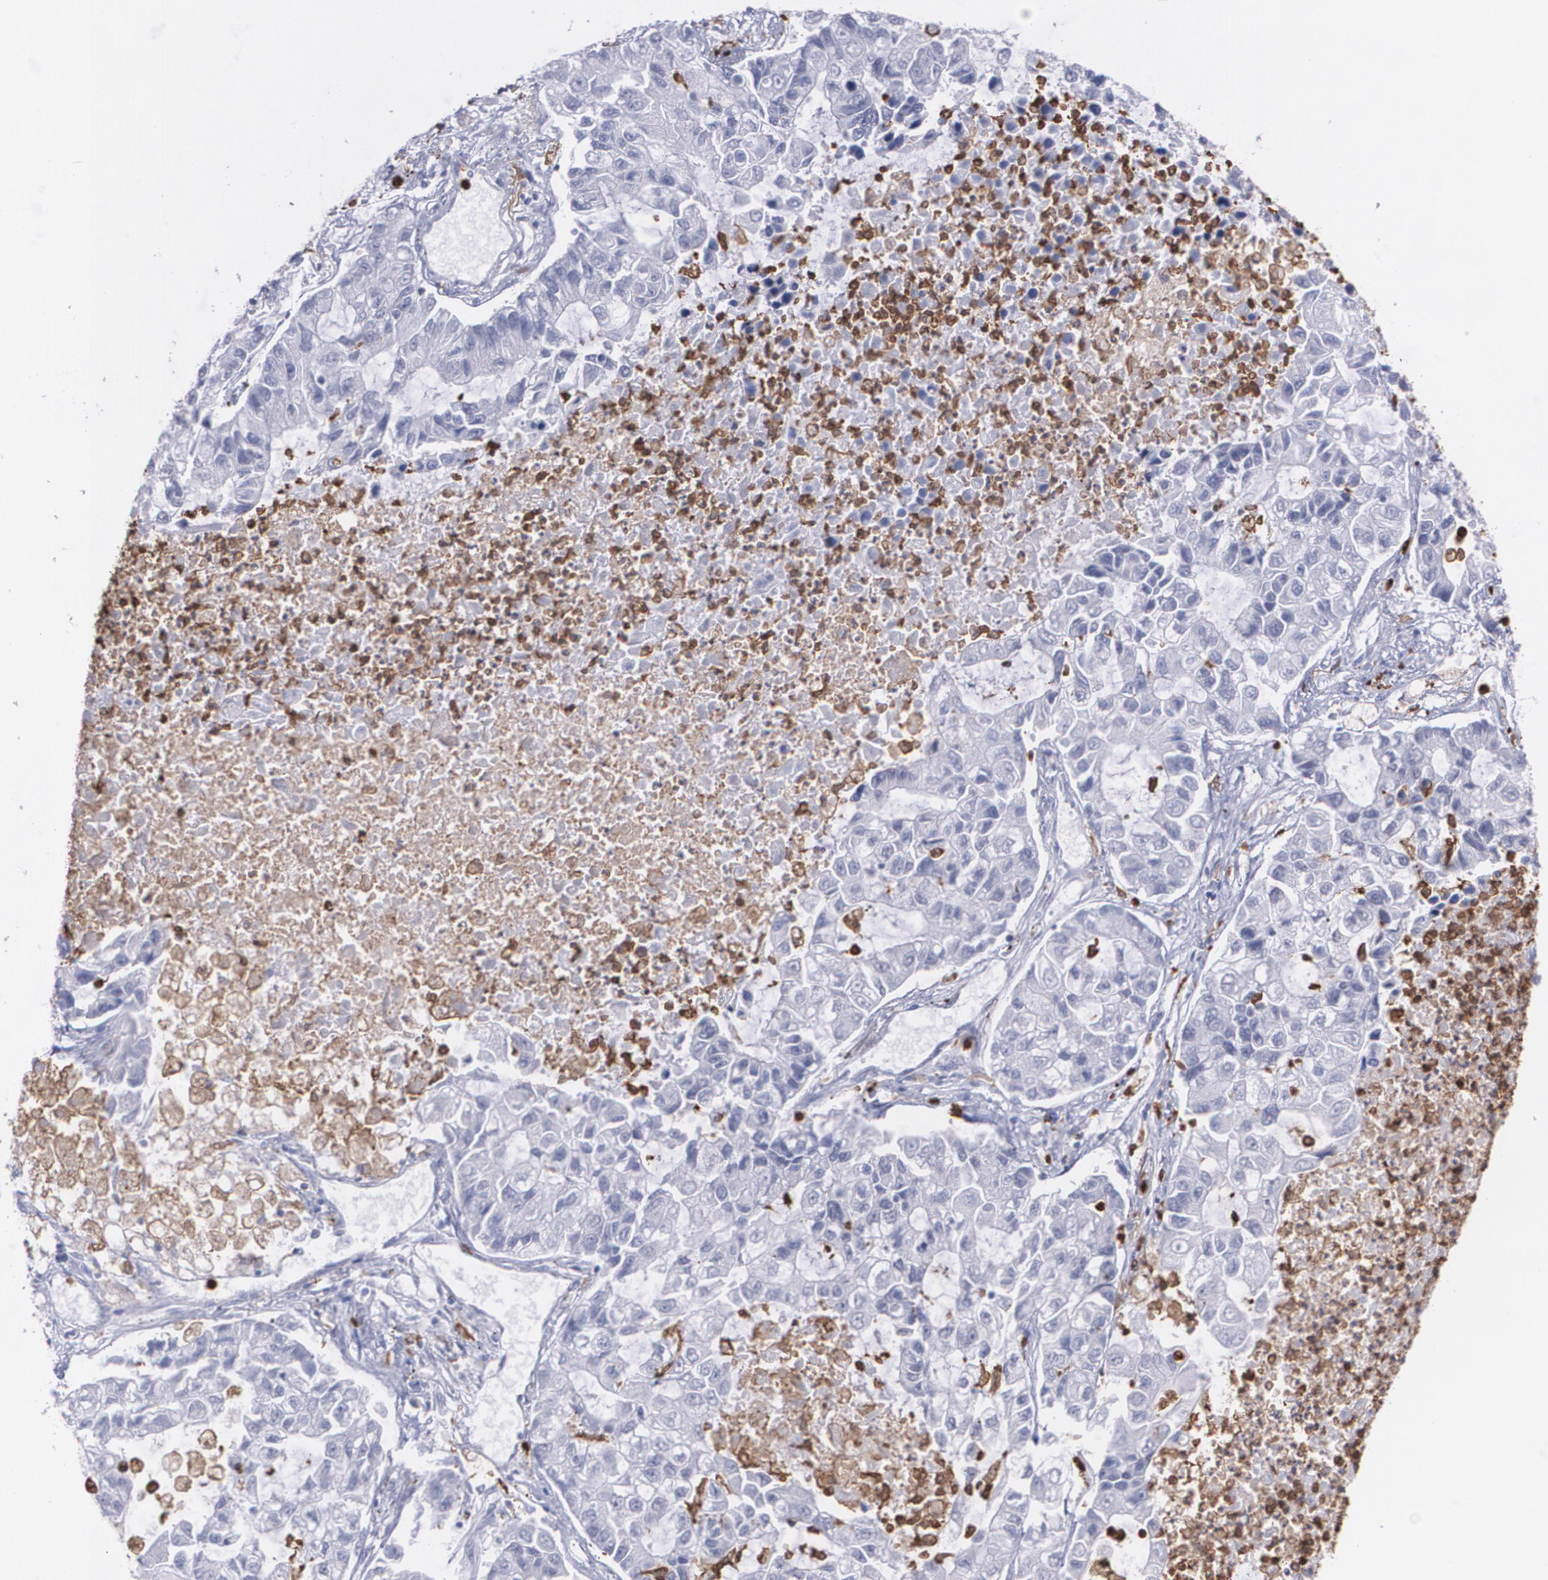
{"staining": {"intensity": "negative", "quantity": "none", "location": "none"}, "tissue": "lung cancer", "cell_type": "Tumor cells", "image_type": "cancer", "snomed": [{"axis": "morphology", "description": "Adenocarcinoma, NOS"}, {"axis": "topography", "description": "Lung"}], "caption": "Immunohistochemical staining of adenocarcinoma (lung) displays no significant positivity in tumor cells.", "gene": "NCF2", "patient": {"sex": "female", "age": 51}}